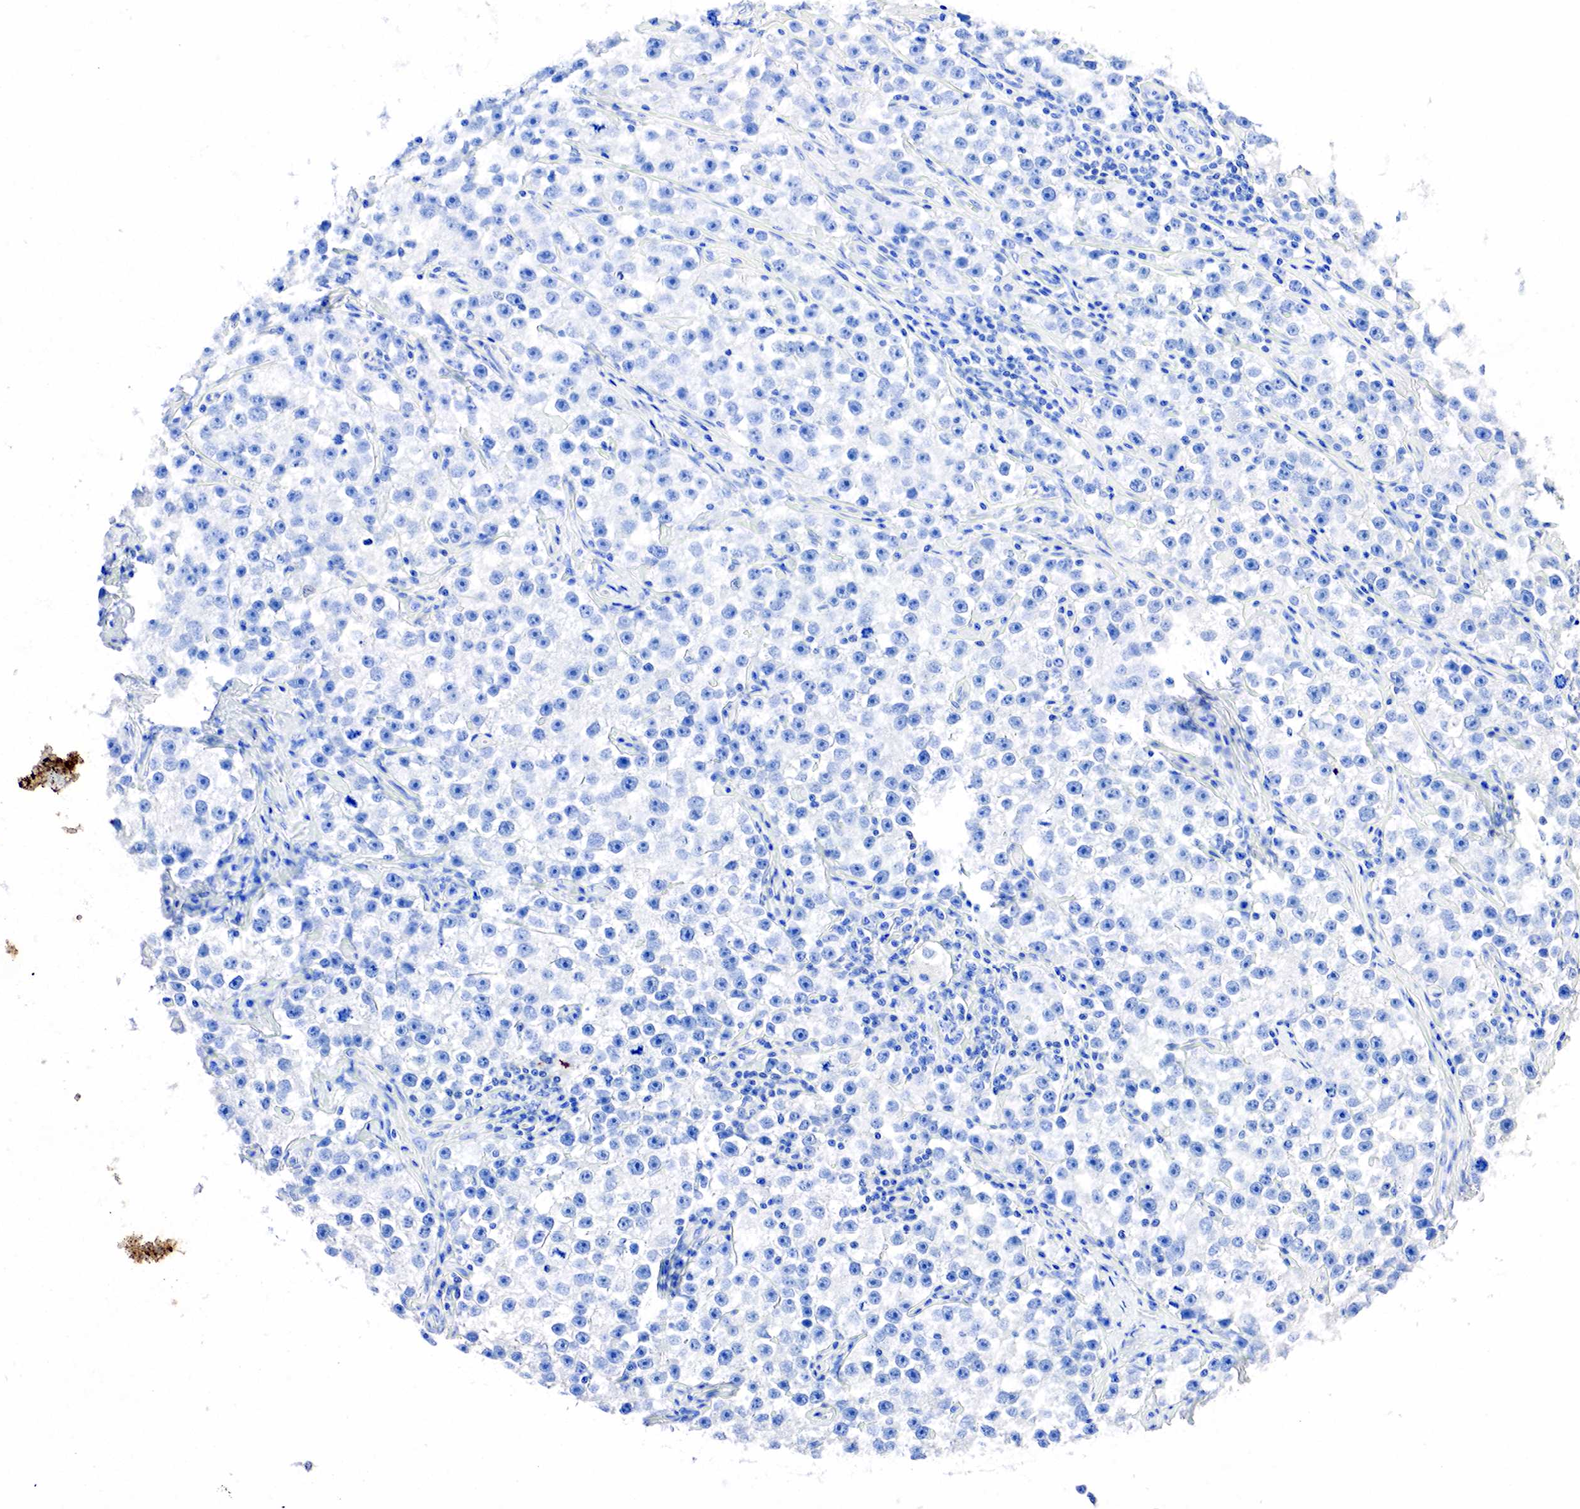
{"staining": {"intensity": "negative", "quantity": "none", "location": "none"}, "tissue": "testis cancer", "cell_type": "Tumor cells", "image_type": "cancer", "snomed": [{"axis": "morphology", "description": "Seminoma, NOS"}, {"axis": "topography", "description": "Testis"}], "caption": "High magnification brightfield microscopy of testis seminoma stained with DAB (3,3'-diaminobenzidine) (brown) and counterstained with hematoxylin (blue): tumor cells show no significant positivity.", "gene": "SST", "patient": {"sex": "male", "age": 32}}